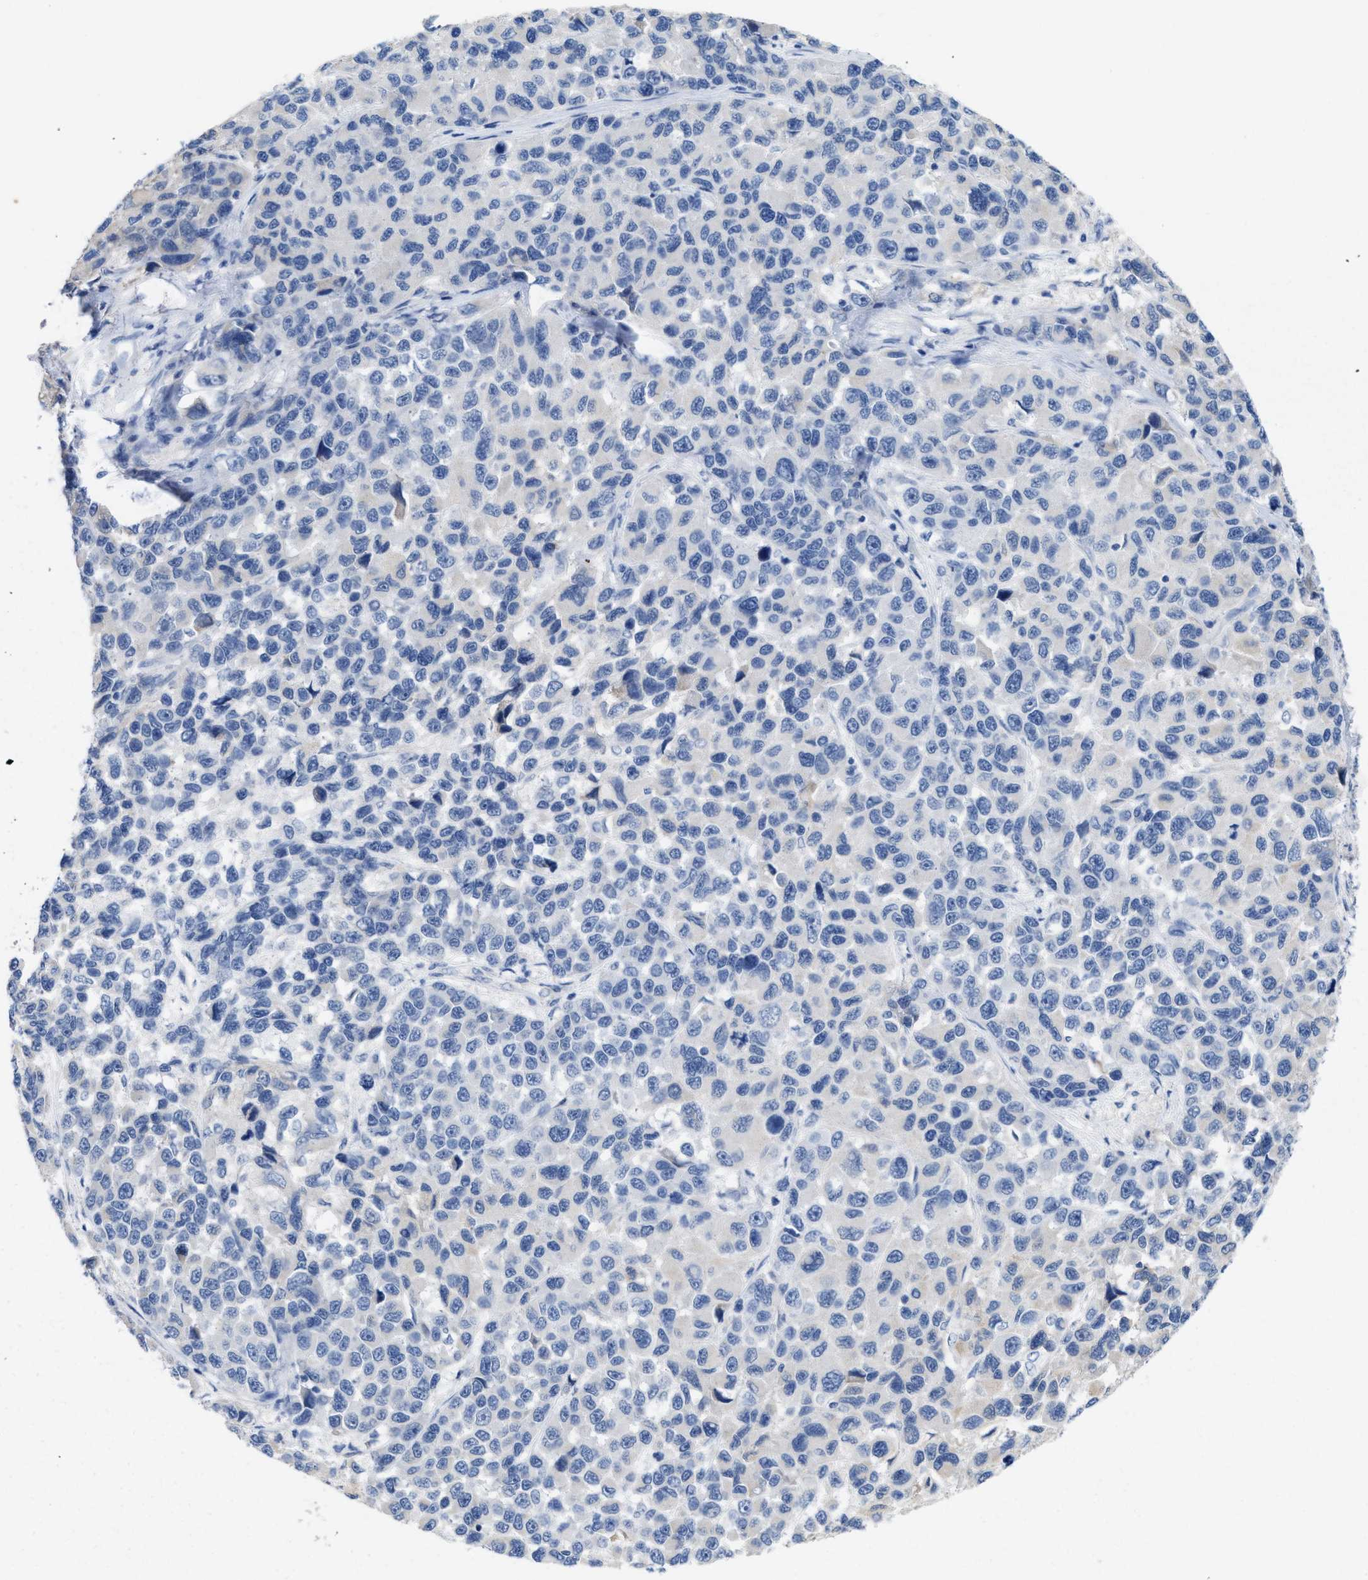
{"staining": {"intensity": "negative", "quantity": "none", "location": "none"}, "tissue": "melanoma", "cell_type": "Tumor cells", "image_type": "cancer", "snomed": [{"axis": "morphology", "description": "Malignant melanoma, NOS"}, {"axis": "topography", "description": "Skin"}], "caption": "Tumor cells show no significant protein positivity in malignant melanoma. The staining is performed using DAB brown chromogen with nuclei counter-stained in using hematoxylin.", "gene": "CPA2", "patient": {"sex": "male", "age": 53}}